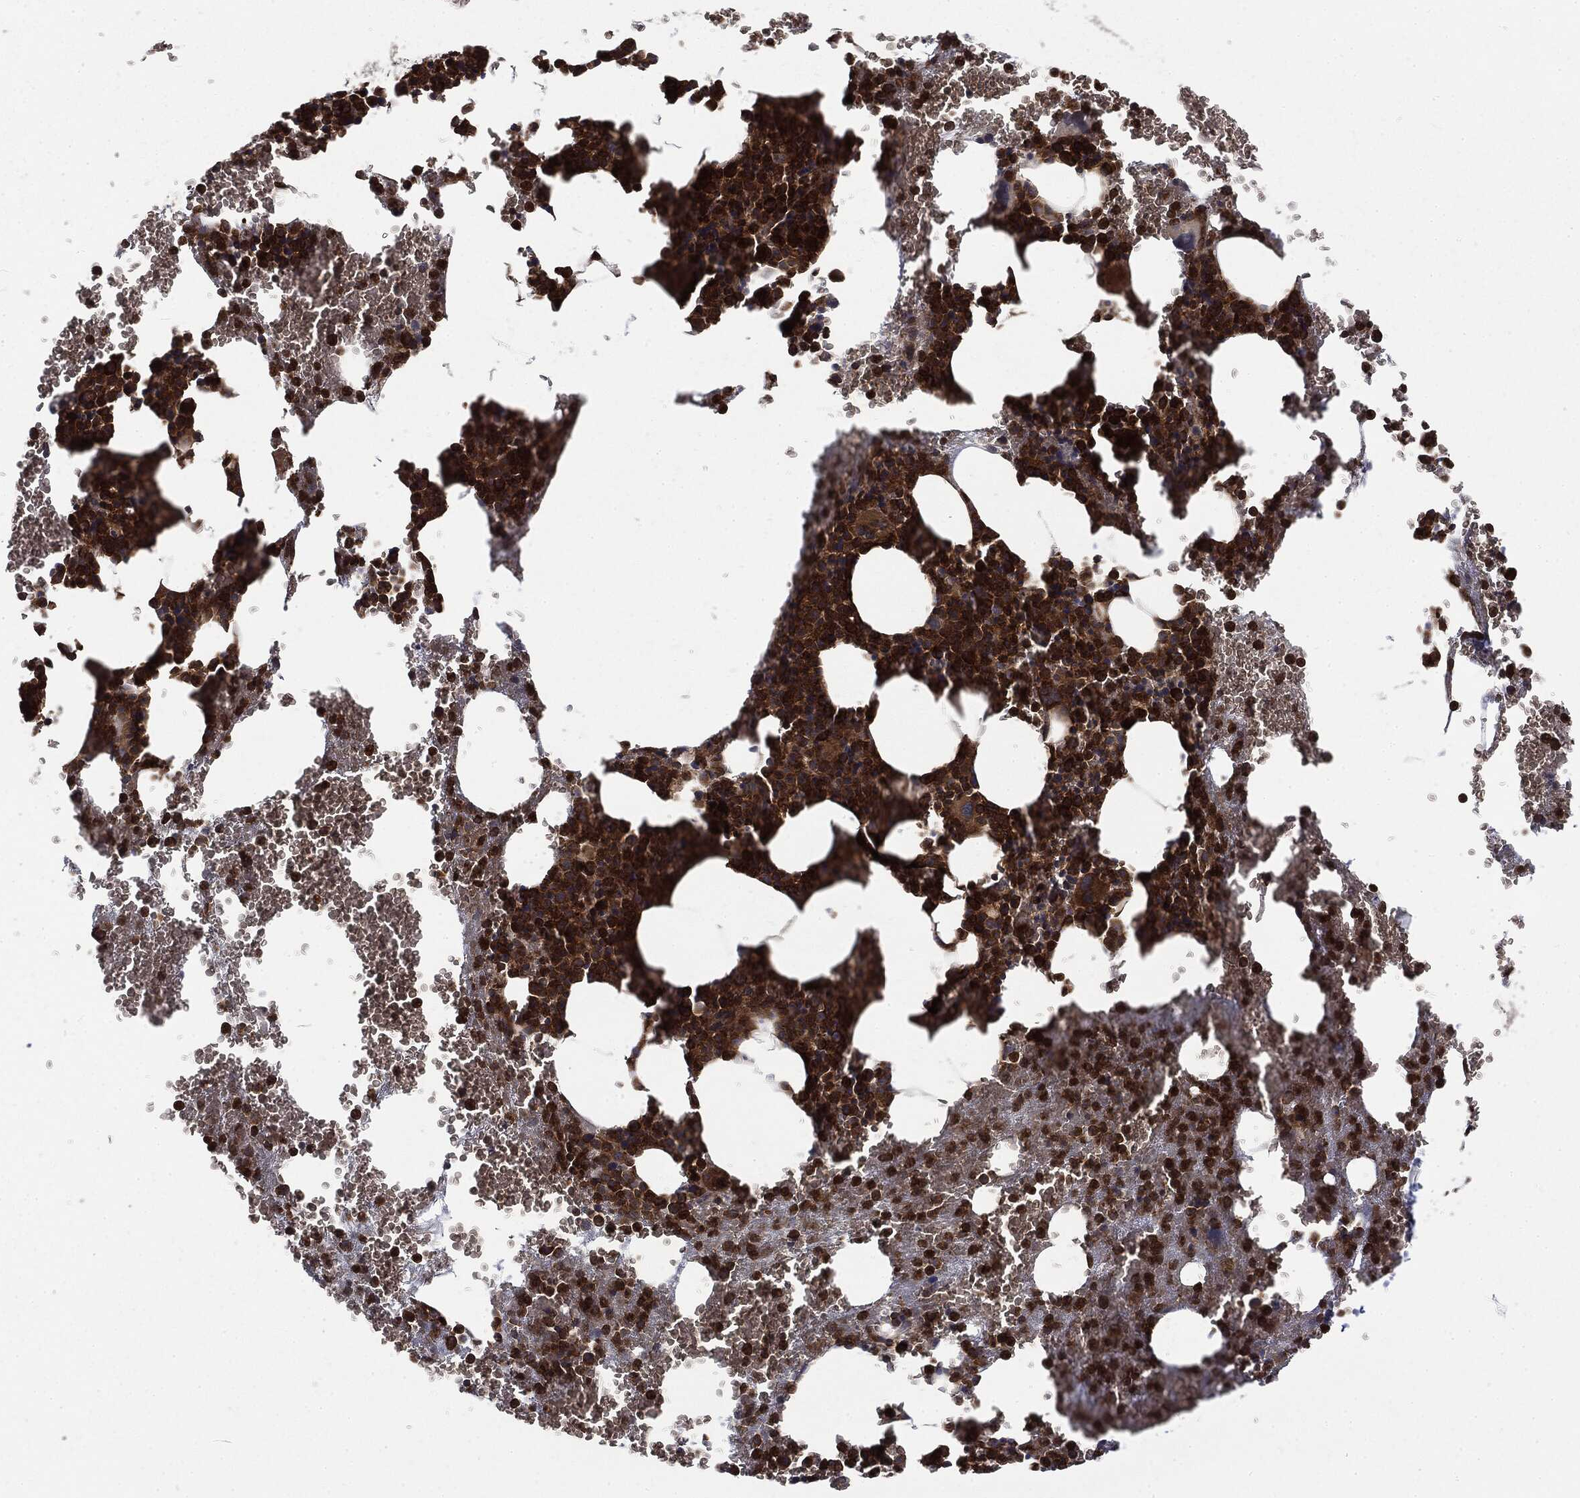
{"staining": {"intensity": "strong", "quantity": "25%-75%", "location": "cytoplasmic/membranous"}, "tissue": "bone marrow", "cell_type": "Hematopoietic cells", "image_type": "normal", "snomed": [{"axis": "morphology", "description": "Normal tissue, NOS"}, {"axis": "topography", "description": "Bone marrow"}], "caption": "Immunohistochemistry of benign bone marrow demonstrates high levels of strong cytoplasmic/membranous staining in about 25%-75% of hematopoietic cells. The protein of interest is shown in brown color, while the nuclei are stained blue.", "gene": "EIF2AK2", "patient": {"sex": "male", "age": 91}}